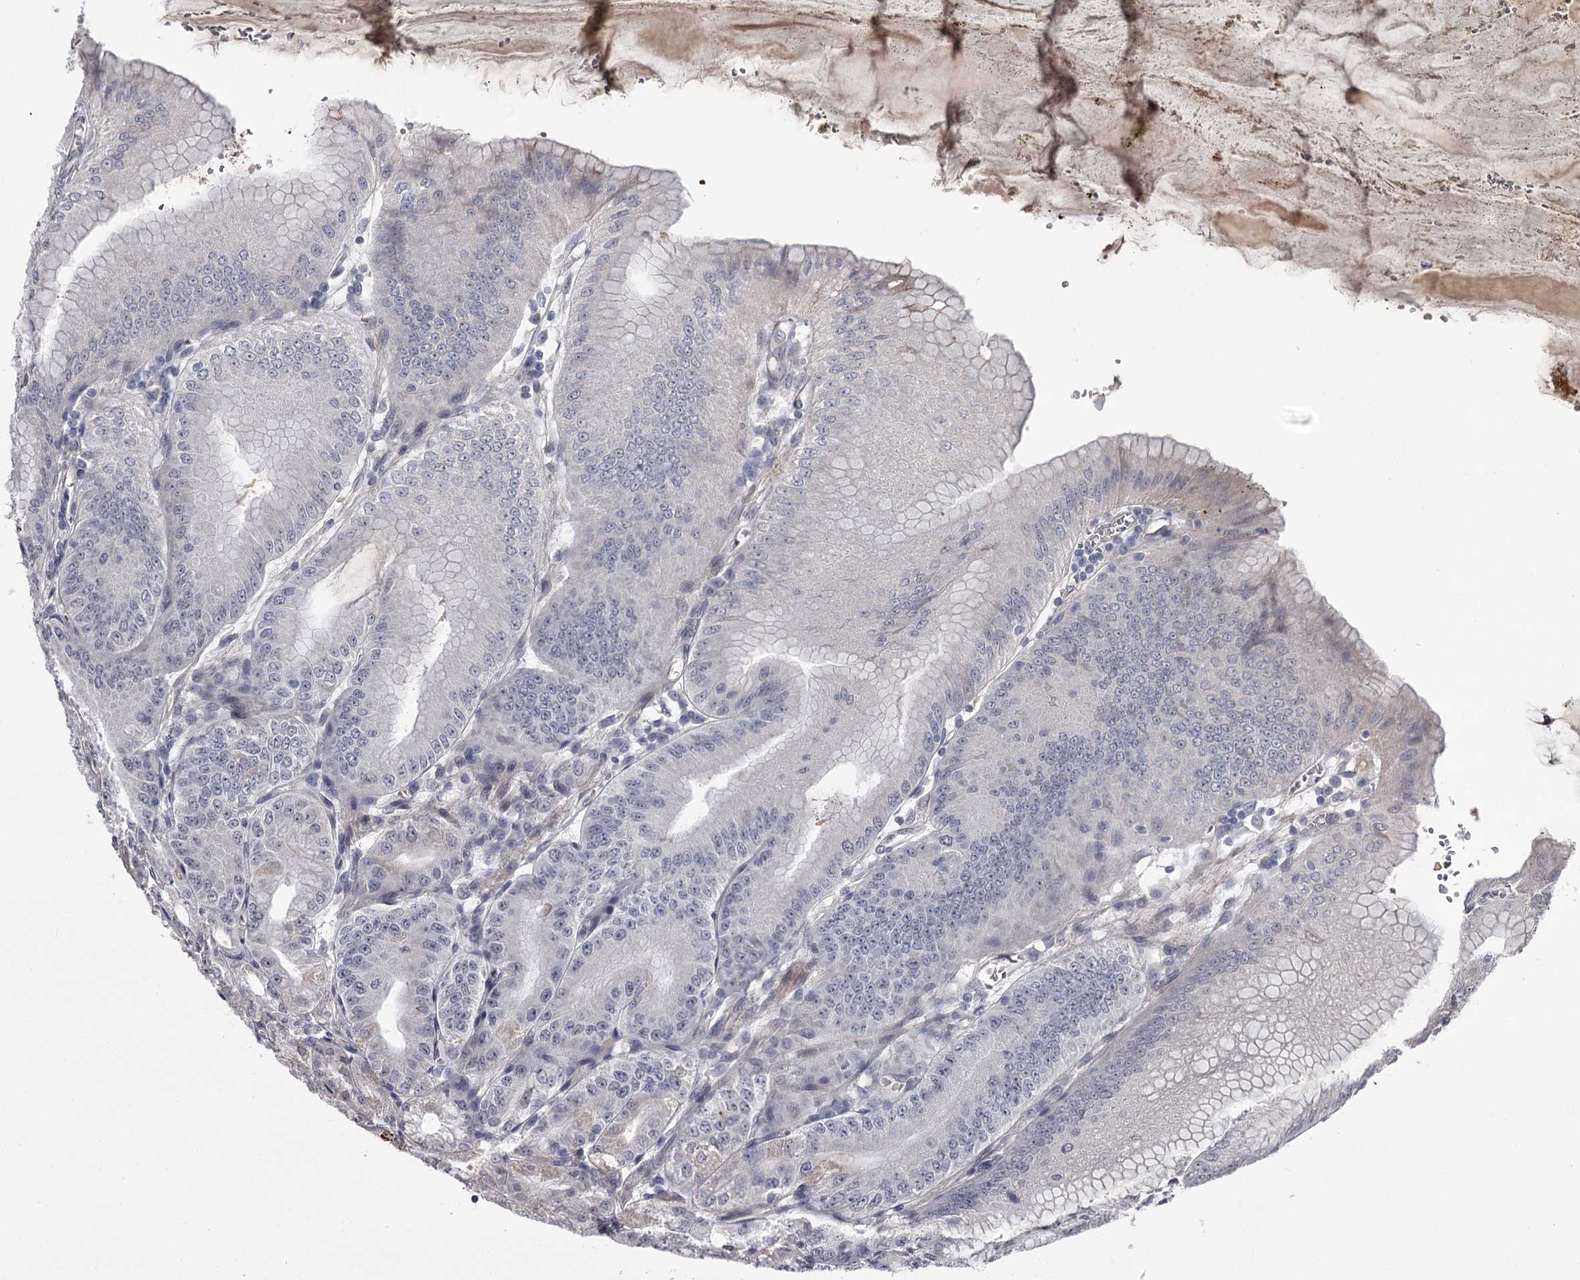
{"staining": {"intensity": "moderate", "quantity": "<25%", "location": "cytoplasmic/membranous"}, "tissue": "stomach", "cell_type": "Glandular cells", "image_type": "normal", "snomed": [{"axis": "morphology", "description": "Normal tissue, NOS"}, {"axis": "topography", "description": "Stomach, lower"}], "caption": "The image shows immunohistochemical staining of normal stomach. There is moderate cytoplasmic/membranous expression is present in approximately <25% of glandular cells. (brown staining indicates protein expression, while blue staining denotes nuclei).", "gene": "CWF19L2", "patient": {"sex": "male", "age": 71}}